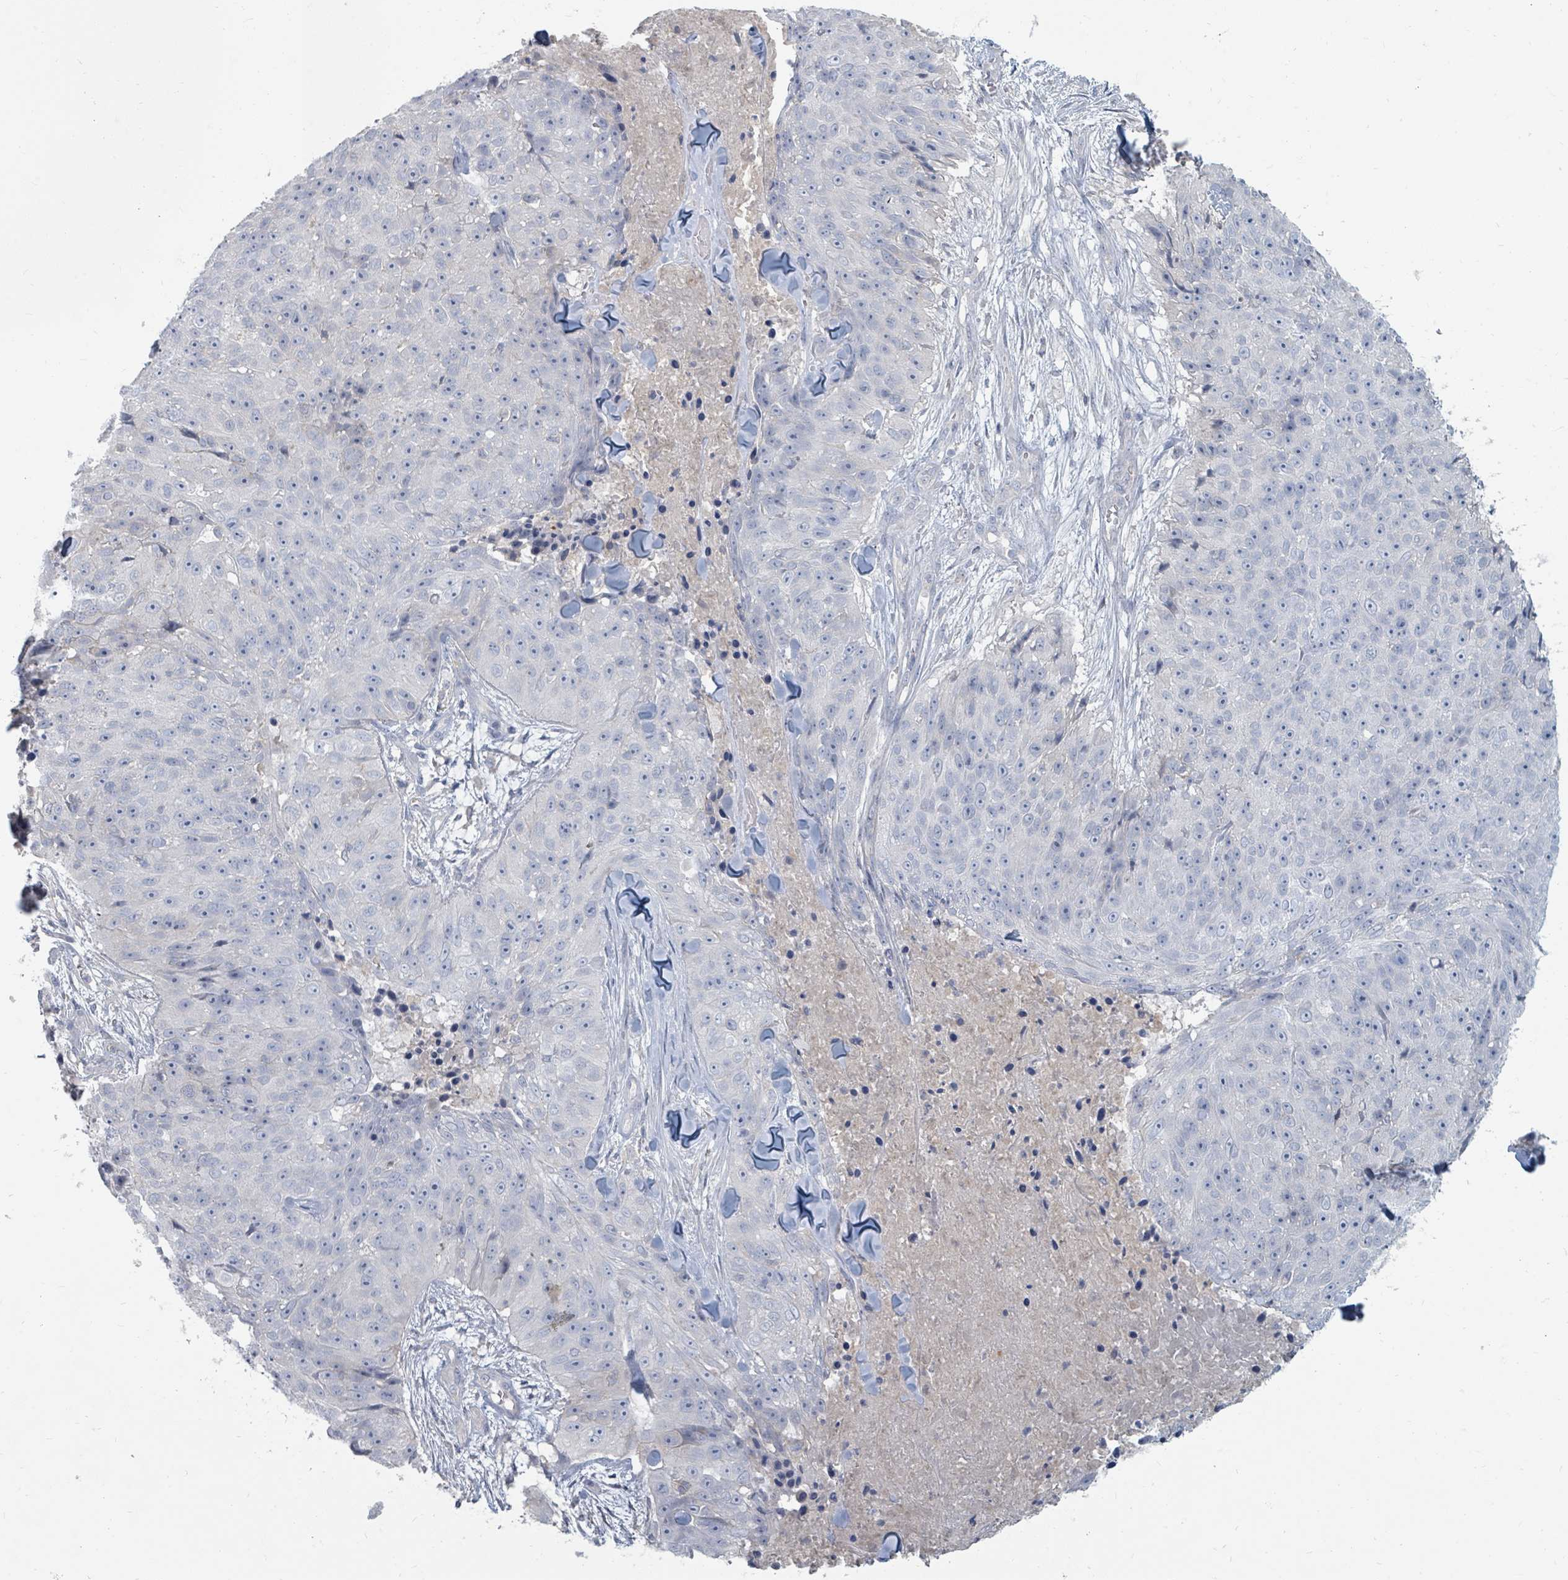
{"staining": {"intensity": "negative", "quantity": "none", "location": "none"}, "tissue": "skin cancer", "cell_type": "Tumor cells", "image_type": "cancer", "snomed": [{"axis": "morphology", "description": "Squamous cell carcinoma, NOS"}, {"axis": "topography", "description": "Skin"}], "caption": "Human skin cancer stained for a protein using IHC displays no staining in tumor cells.", "gene": "ARGFX", "patient": {"sex": "female", "age": 87}}